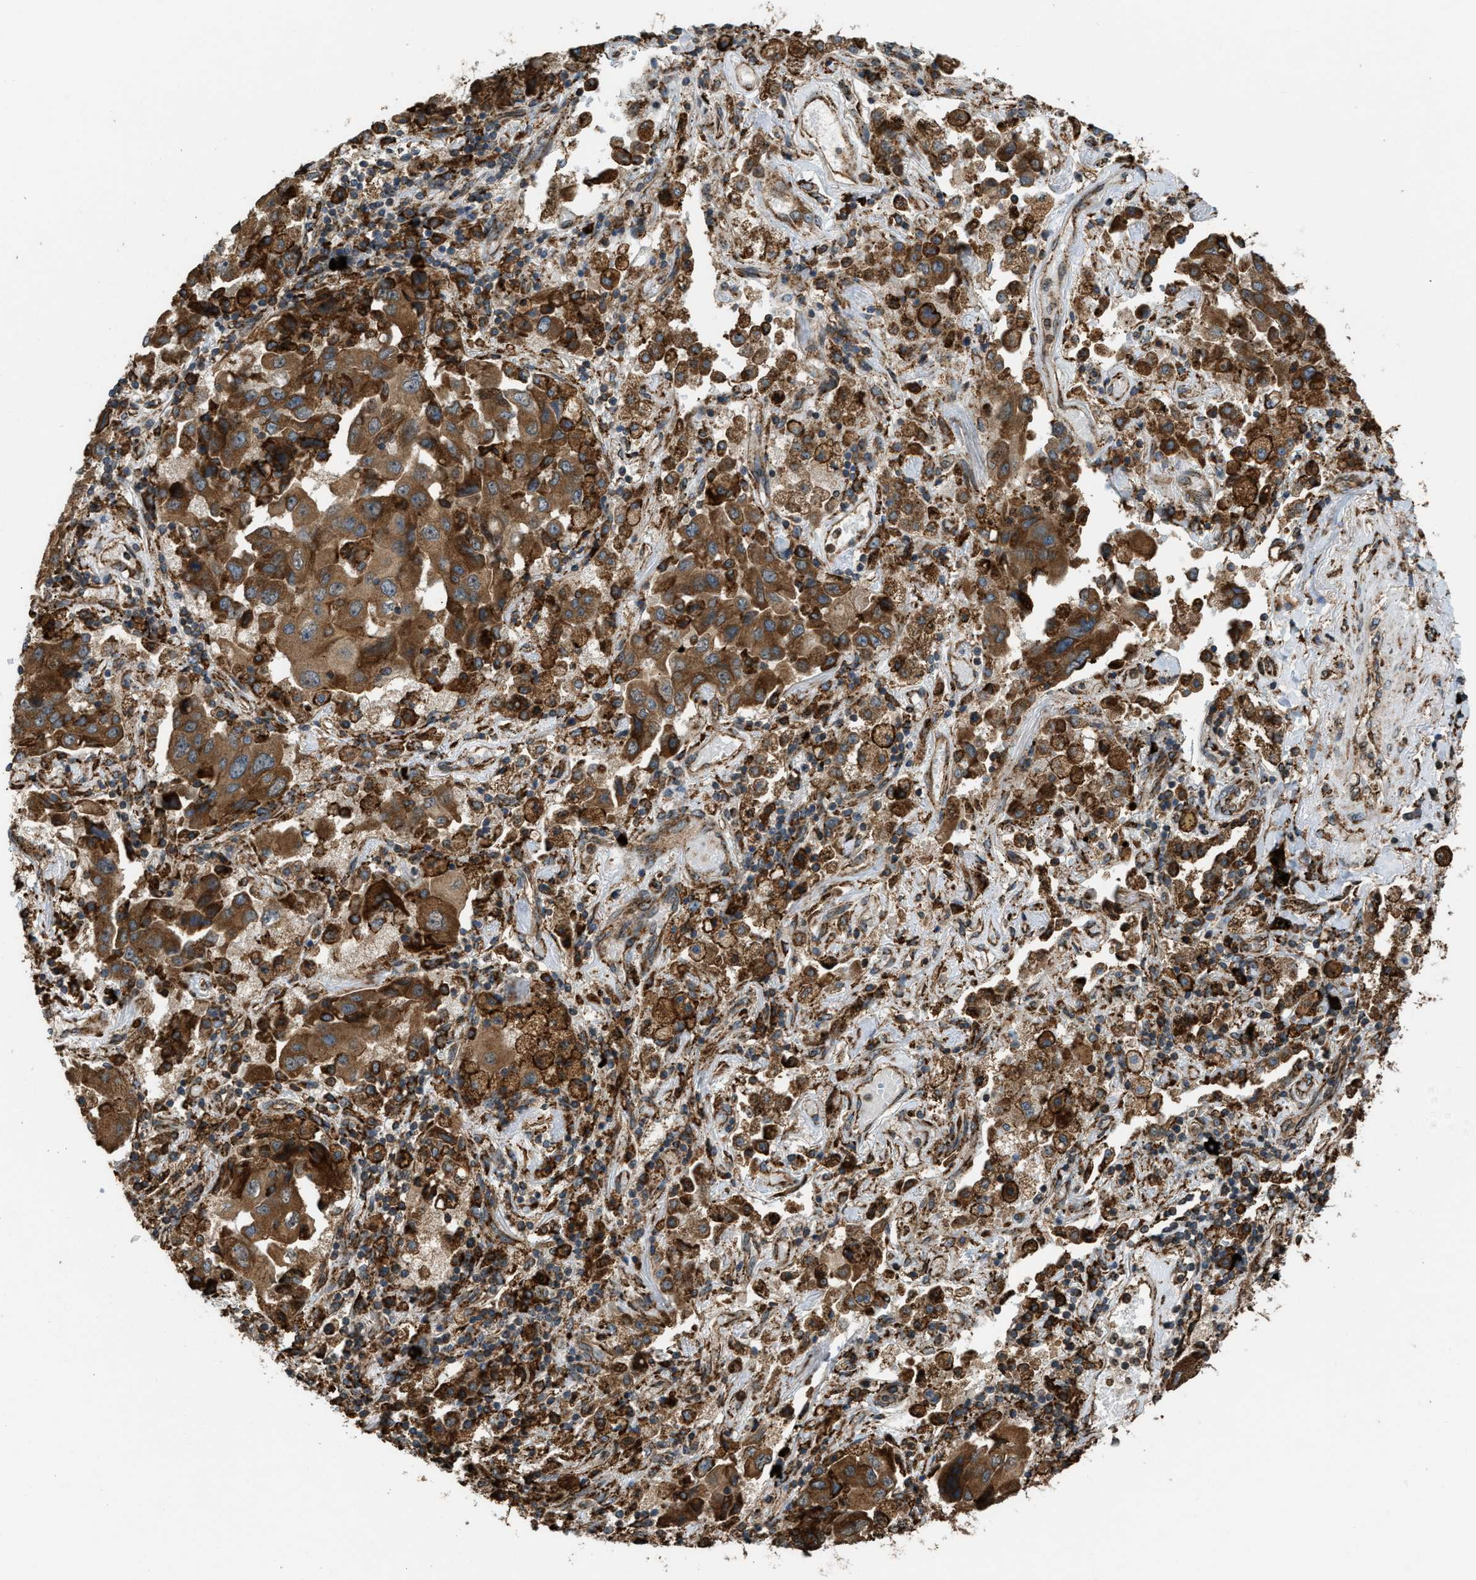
{"staining": {"intensity": "moderate", "quantity": ">75%", "location": "cytoplasmic/membranous"}, "tissue": "lung cancer", "cell_type": "Tumor cells", "image_type": "cancer", "snomed": [{"axis": "morphology", "description": "Adenocarcinoma, NOS"}, {"axis": "topography", "description": "Lung"}], "caption": "Immunohistochemical staining of lung cancer exhibits medium levels of moderate cytoplasmic/membranous protein positivity in about >75% of tumor cells.", "gene": "BAIAP2L1", "patient": {"sex": "female", "age": 65}}